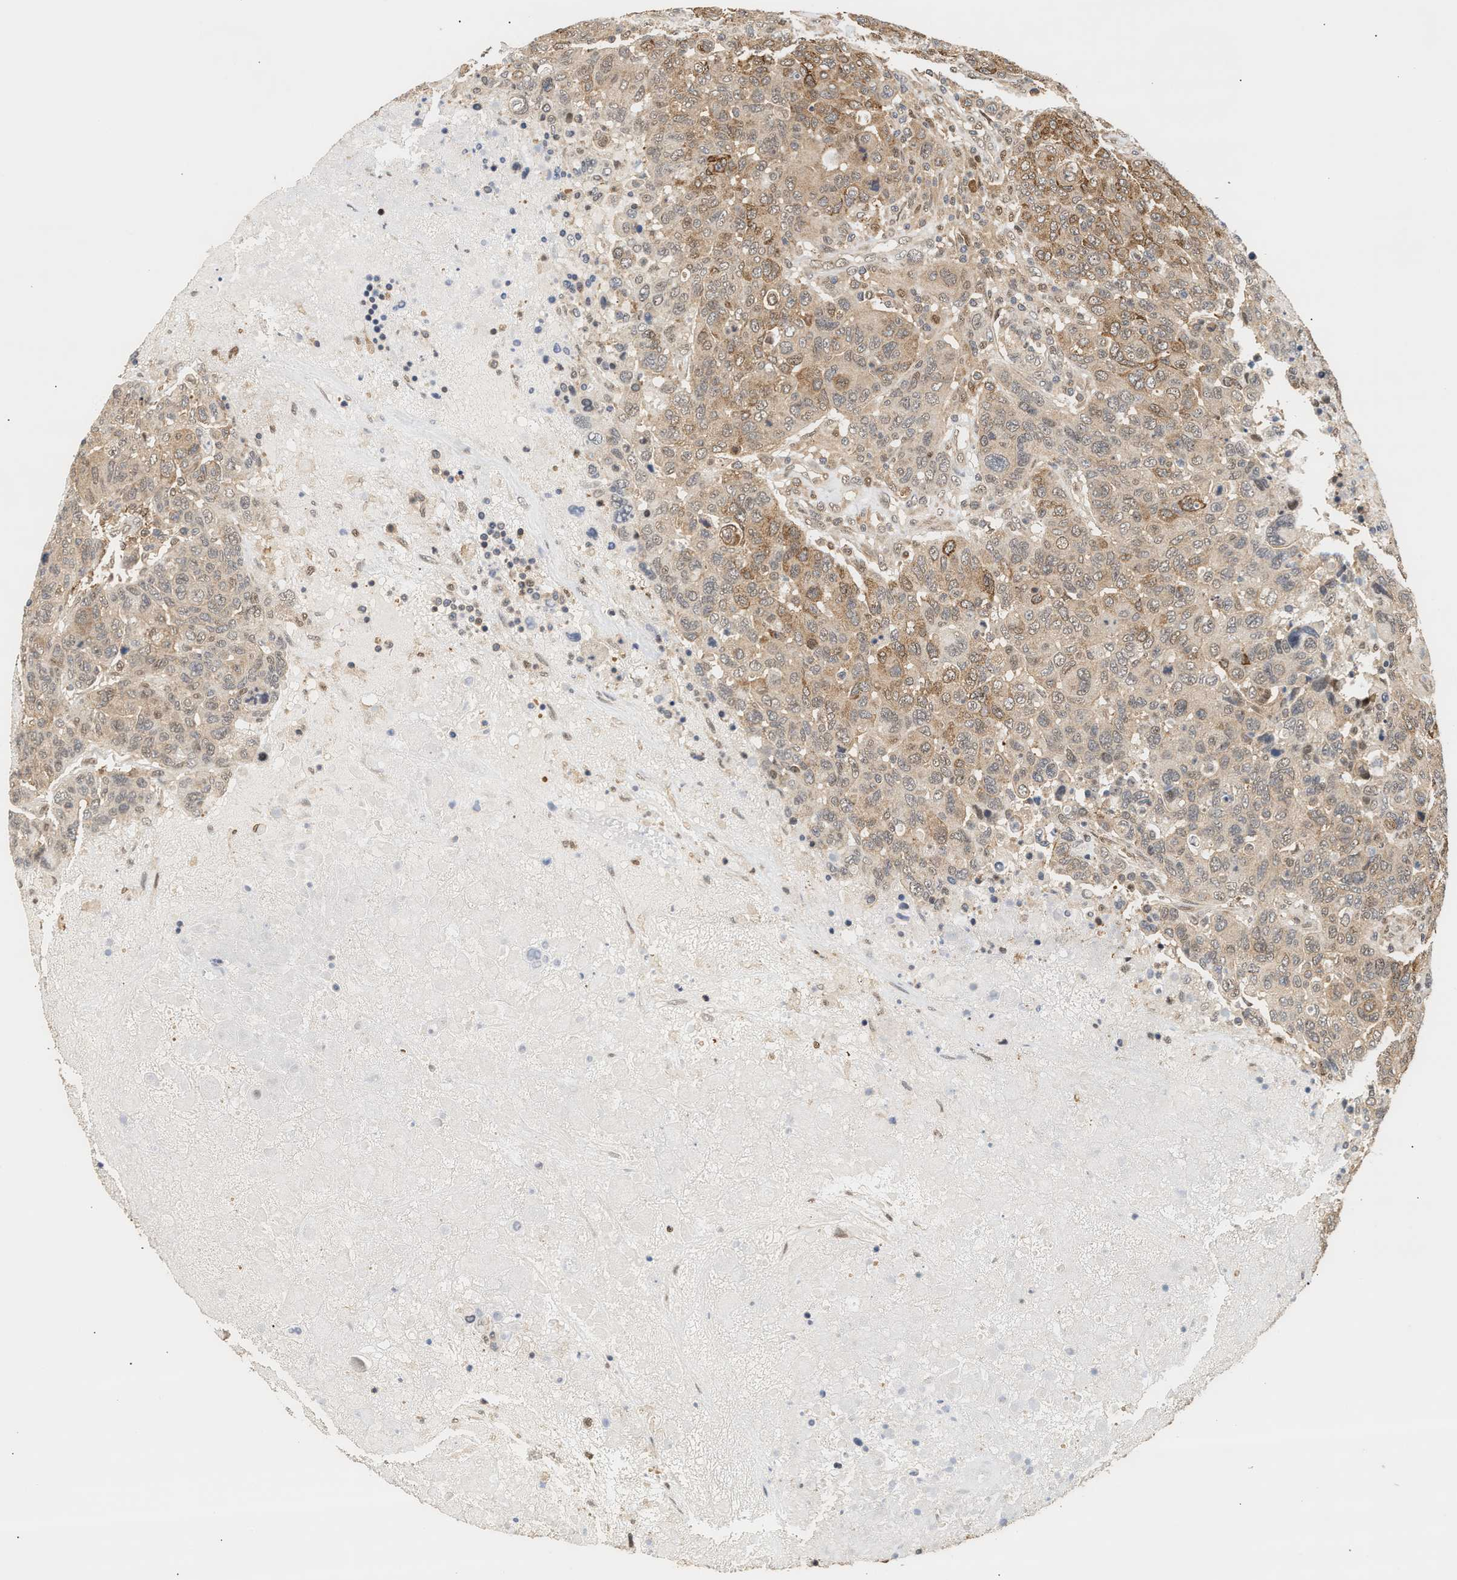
{"staining": {"intensity": "weak", "quantity": "25%-75%", "location": "cytoplasmic/membranous,nuclear"}, "tissue": "breast cancer", "cell_type": "Tumor cells", "image_type": "cancer", "snomed": [{"axis": "morphology", "description": "Duct carcinoma"}, {"axis": "topography", "description": "Breast"}], "caption": "IHC histopathology image of neoplastic tissue: human breast cancer stained using immunohistochemistry reveals low levels of weak protein expression localized specifically in the cytoplasmic/membranous and nuclear of tumor cells, appearing as a cytoplasmic/membranous and nuclear brown color.", "gene": "ABHD5", "patient": {"sex": "female", "age": 37}}